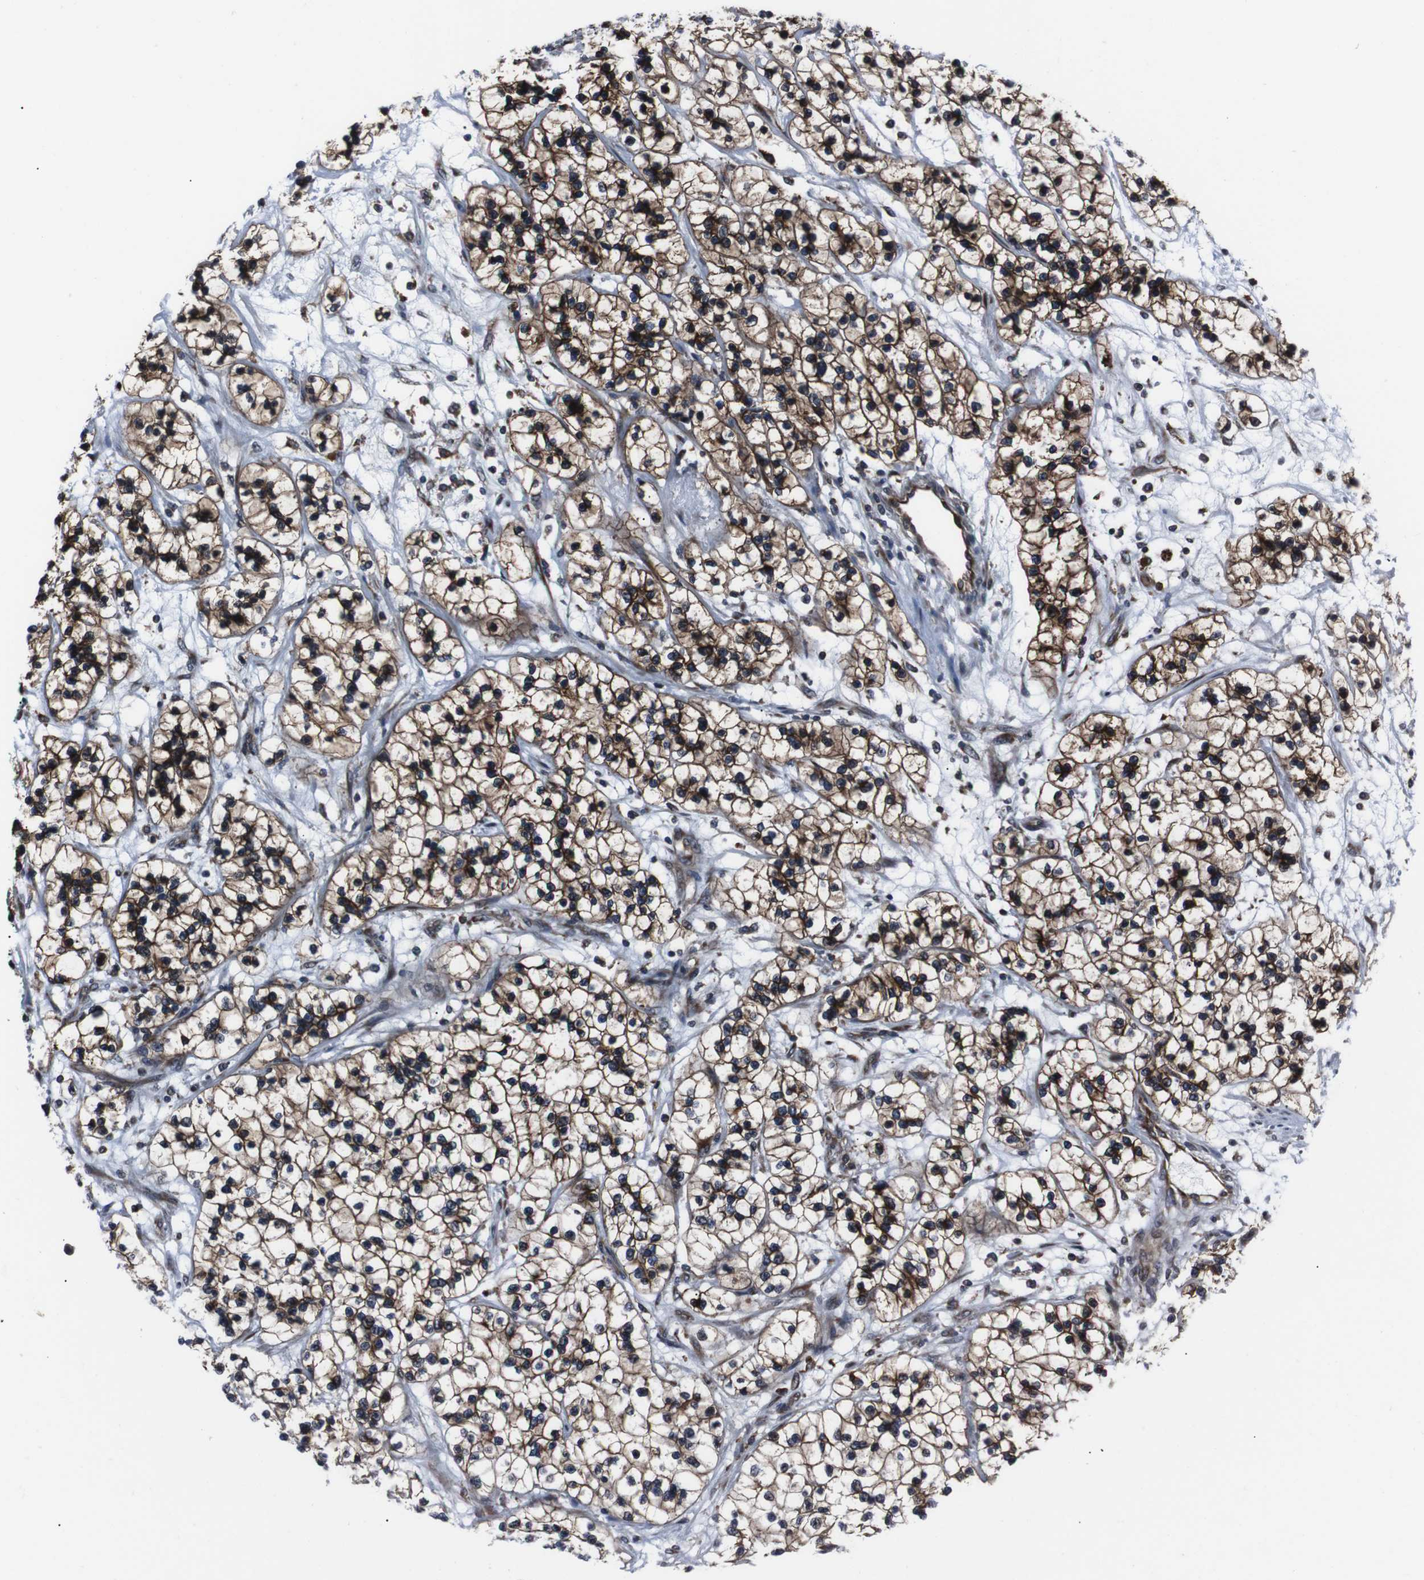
{"staining": {"intensity": "moderate", "quantity": ">75%", "location": "cytoplasmic/membranous"}, "tissue": "renal cancer", "cell_type": "Tumor cells", "image_type": "cancer", "snomed": [{"axis": "morphology", "description": "Adenocarcinoma, NOS"}, {"axis": "topography", "description": "Kidney"}], "caption": "IHC (DAB (3,3'-diaminobenzidine)) staining of human renal cancer displays moderate cytoplasmic/membranous protein expression in approximately >75% of tumor cells.", "gene": "EIF4A2", "patient": {"sex": "female", "age": 57}}